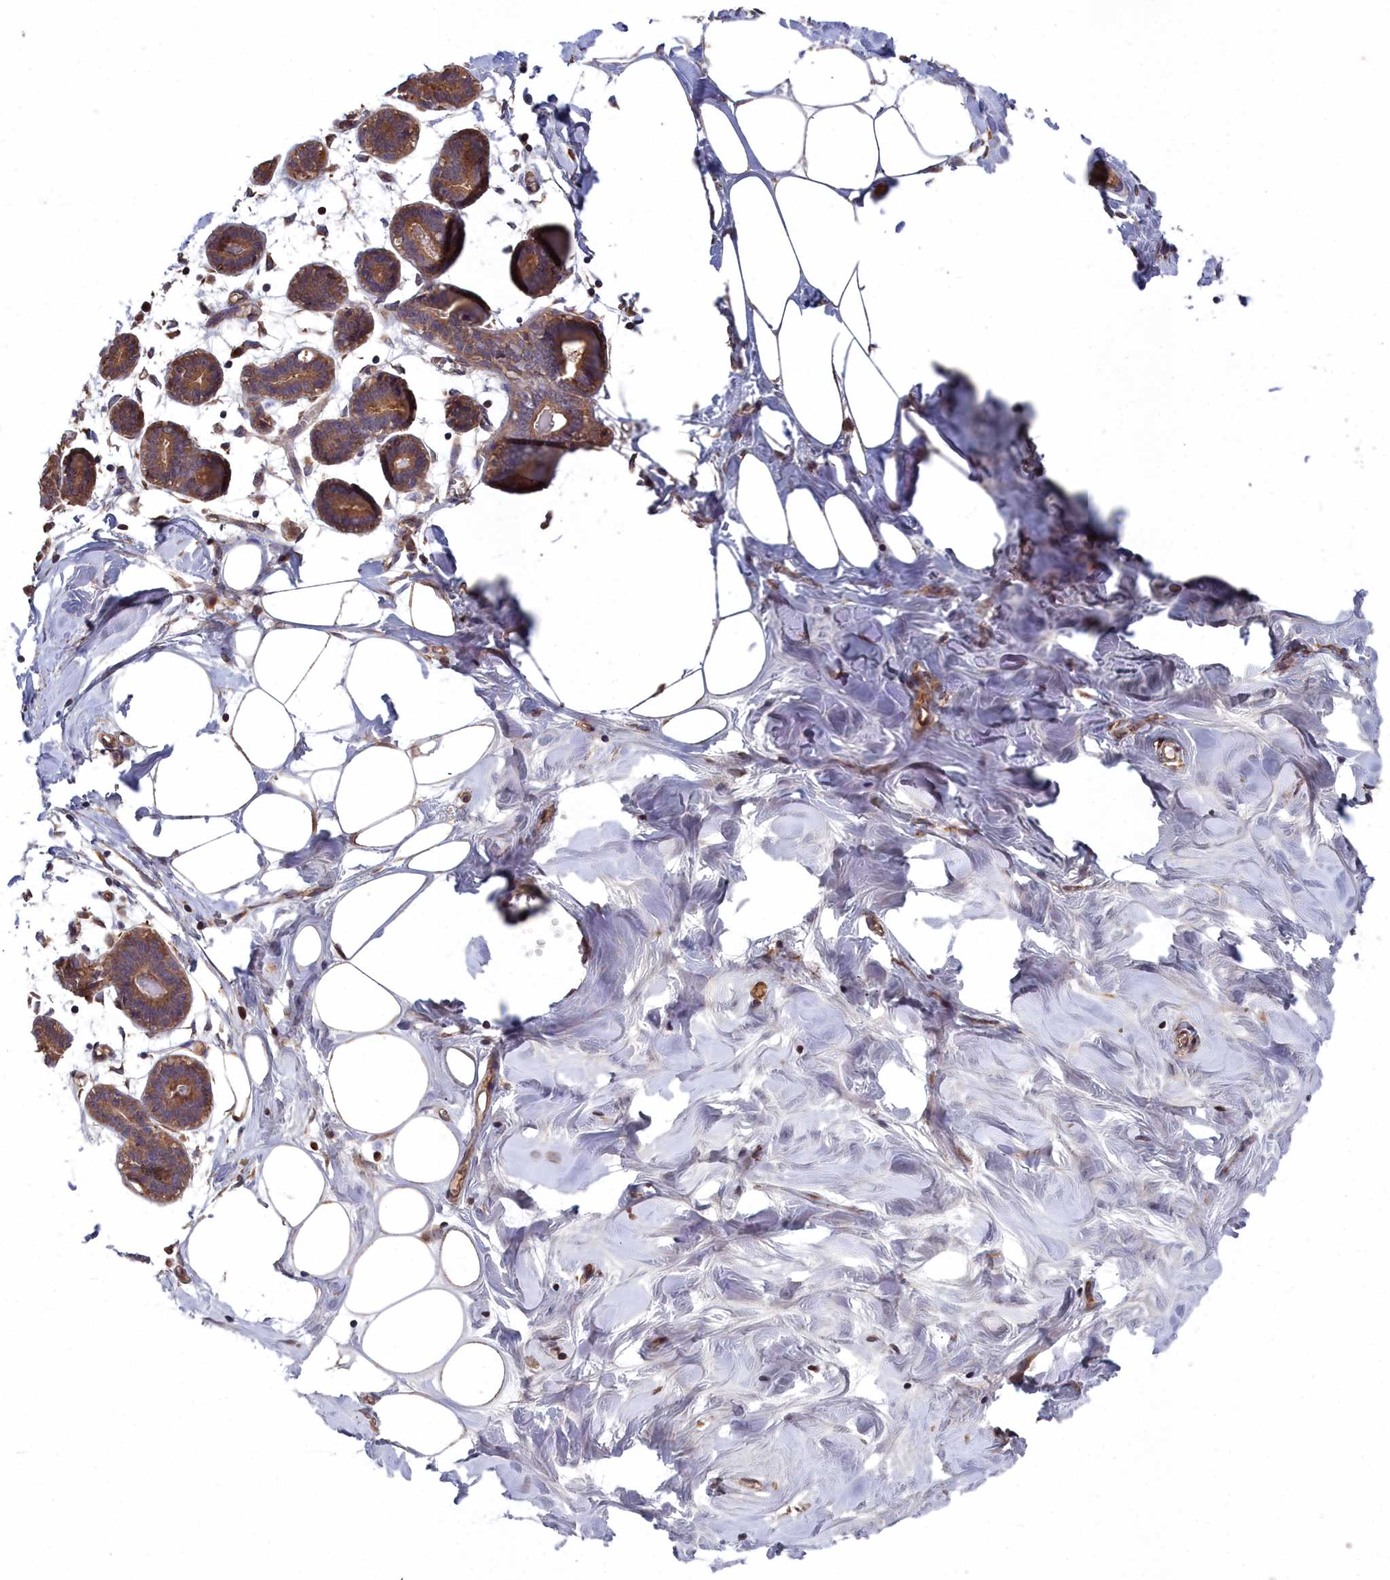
{"staining": {"intensity": "weak", "quantity": "25%-75%", "location": "cytoplasmic/membranous"}, "tissue": "breast", "cell_type": "Adipocytes", "image_type": "normal", "snomed": [{"axis": "morphology", "description": "Normal tissue, NOS"}, {"axis": "topography", "description": "Breast"}], "caption": "Immunohistochemistry of benign human breast exhibits low levels of weak cytoplasmic/membranous positivity in about 25%-75% of adipocytes.", "gene": "GFRA2", "patient": {"sex": "female", "age": 27}}